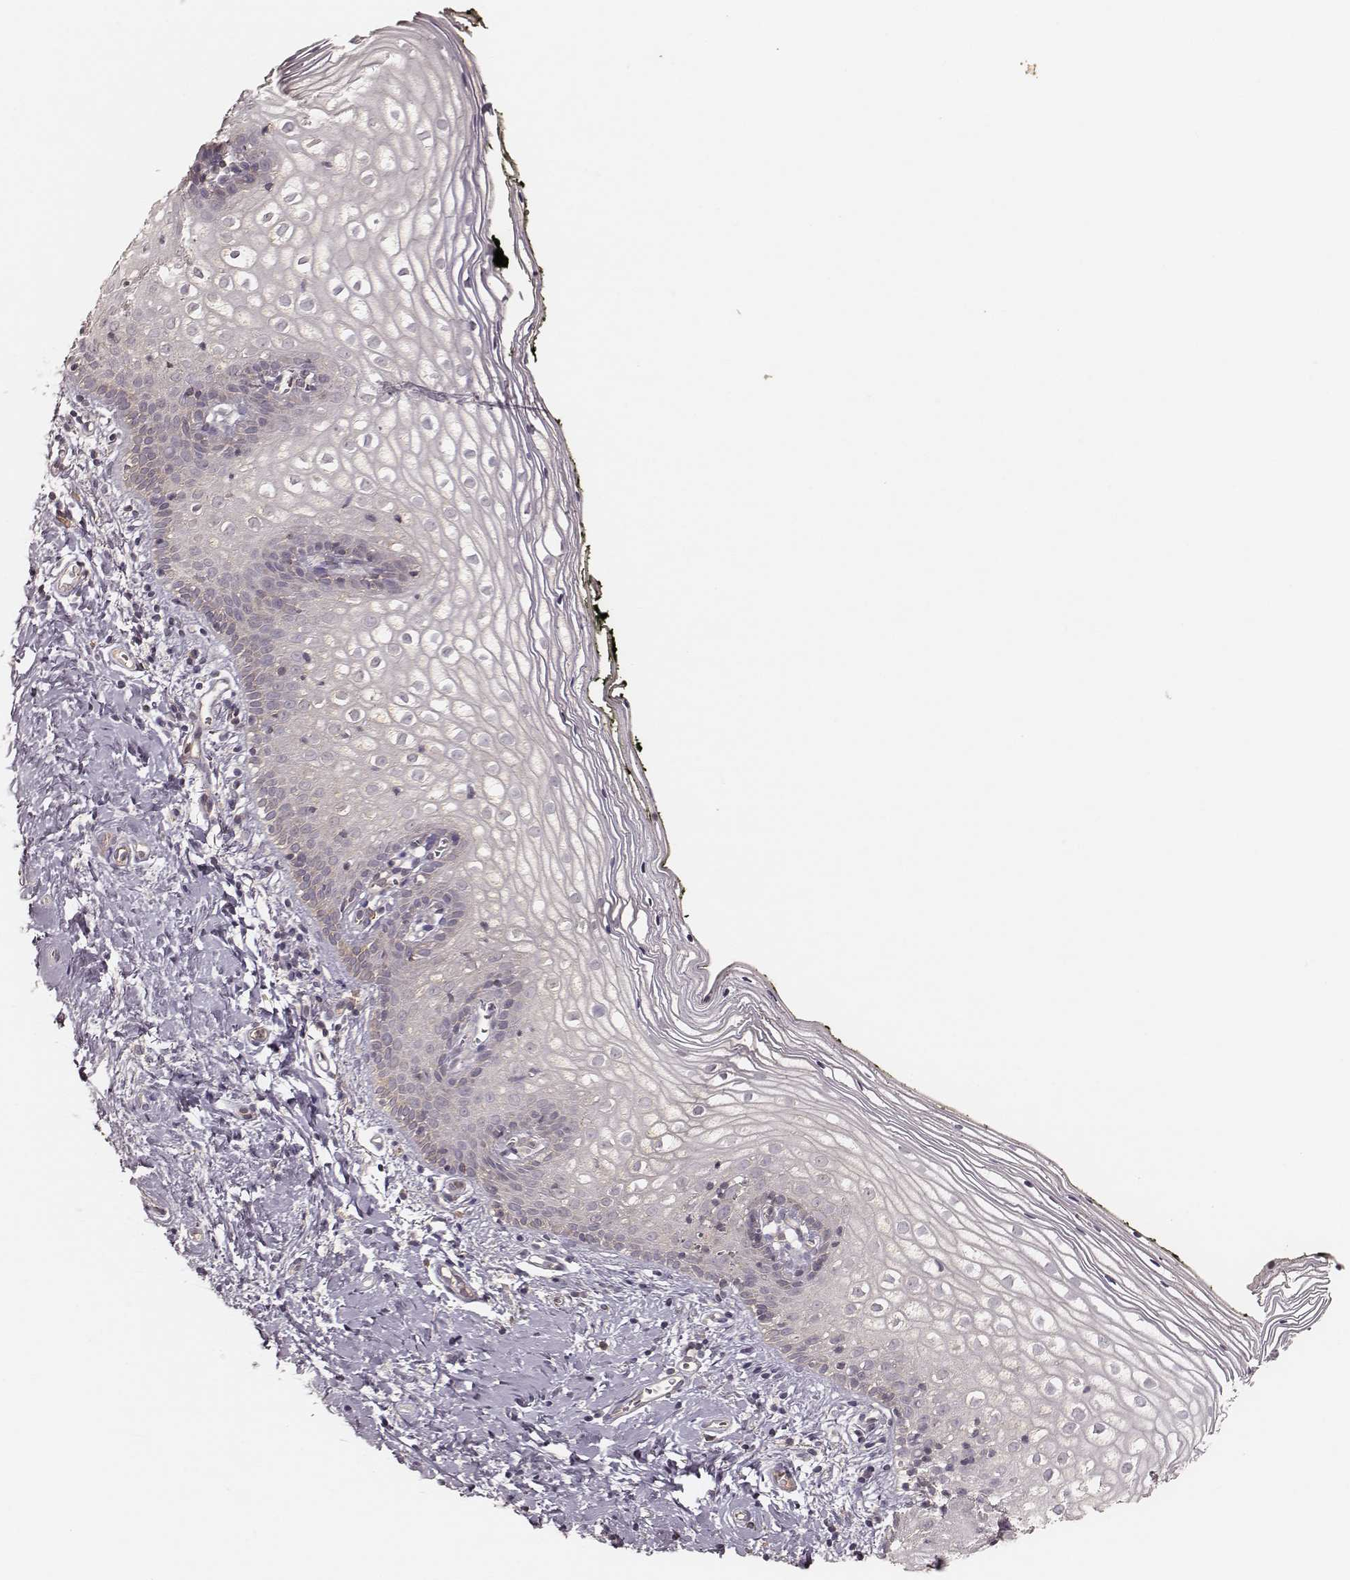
{"staining": {"intensity": "negative", "quantity": "none", "location": "none"}, "tissue": "vagina", "cell_type": "Squamous epithelial cells", "image_type": "normal", "snomed": [{"axis": "morphology", "description": "Normal tissue, NOS"}, {"axis": "topography", "description": "Vagina"}], "caption": "Histopathology image shows no significant protein positivity in squamous epithelial cells of normal vagina. The staining was performed using DAB to visualize the protein expression in brown, while the nuclei were stained in blue with hematoxylin (Magnification: 20x).", "gene": "CARS1", "patient": {"sex": "female", "age": 47}}